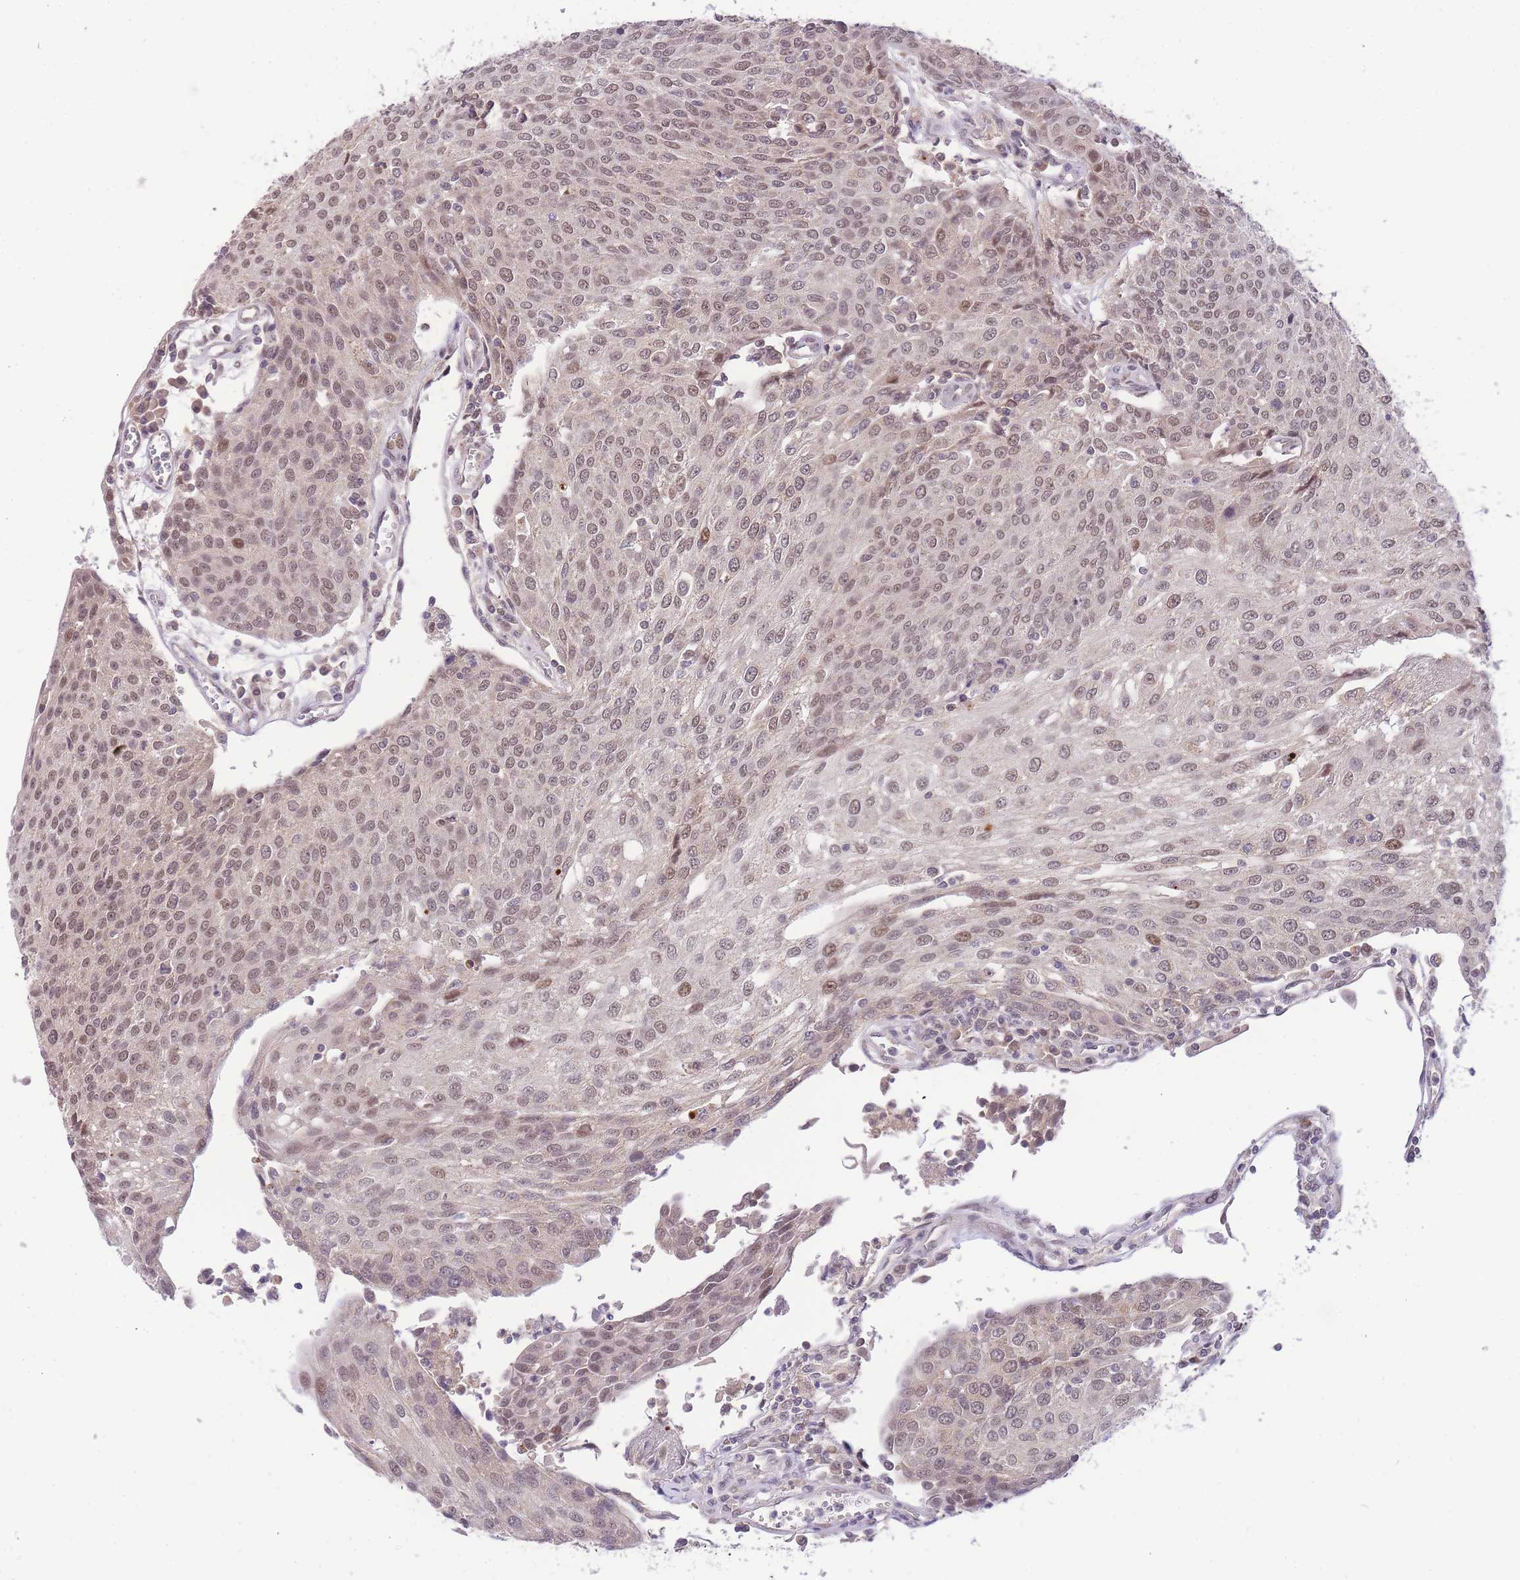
{"staining": {"intensity": "weak", "quantity": ">75%", "location": "nuclear"}, "tissue": "urothelial cancer", "cell_type": "Tumor cells", "image_type": "cancer", "snomed": [{"axis": "morphology", "description": "Urothelial carcinoma, High grade"}, {"axis": "topography", "description": "Urinary bladder"}], "caption": "A brown stain labels weak nuclear expression of a protein in urothelial cancer tumor cells.", "gene": "PUS10", "patient": {"sex": "female", "age": 85}}